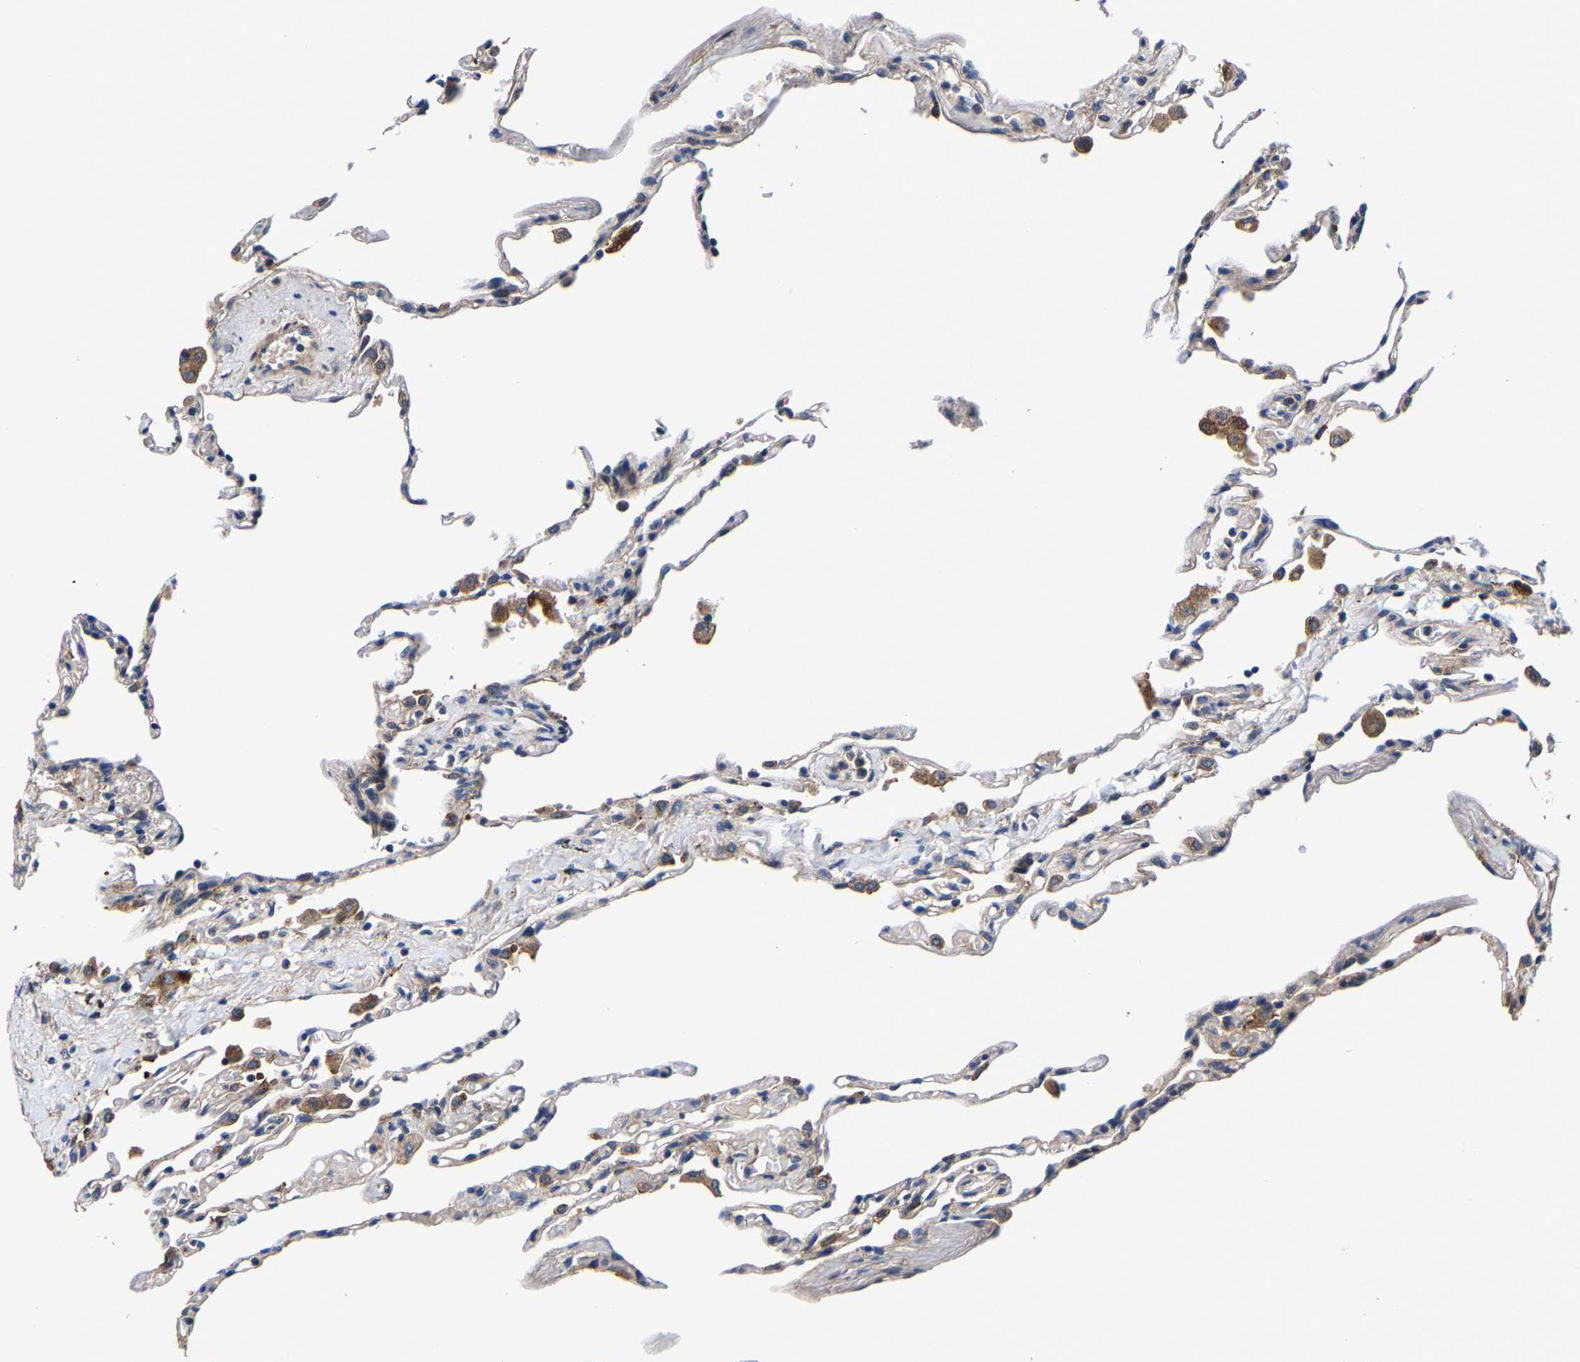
{"staining": {"intensity": "moderate", "quantity": "<25%", "location": "cytoplasmic/membranous"}, "tissue": "lung", "cell_type": "Alveolar cells", "image_type": "normal", "snomed": [{"axis": "morphology", "description": "Normal tissue, NOS"}, {"axis": "topography", "description": "Lung"}], "caption": "Immunohistochemical staining of normal human lung reveals low levels of moderate cytoplasmic/membranous expression in approximately <25% of alveolar cells.", "gene": "SLC12A2", "patient": {"sex": "male", "age": 59}}